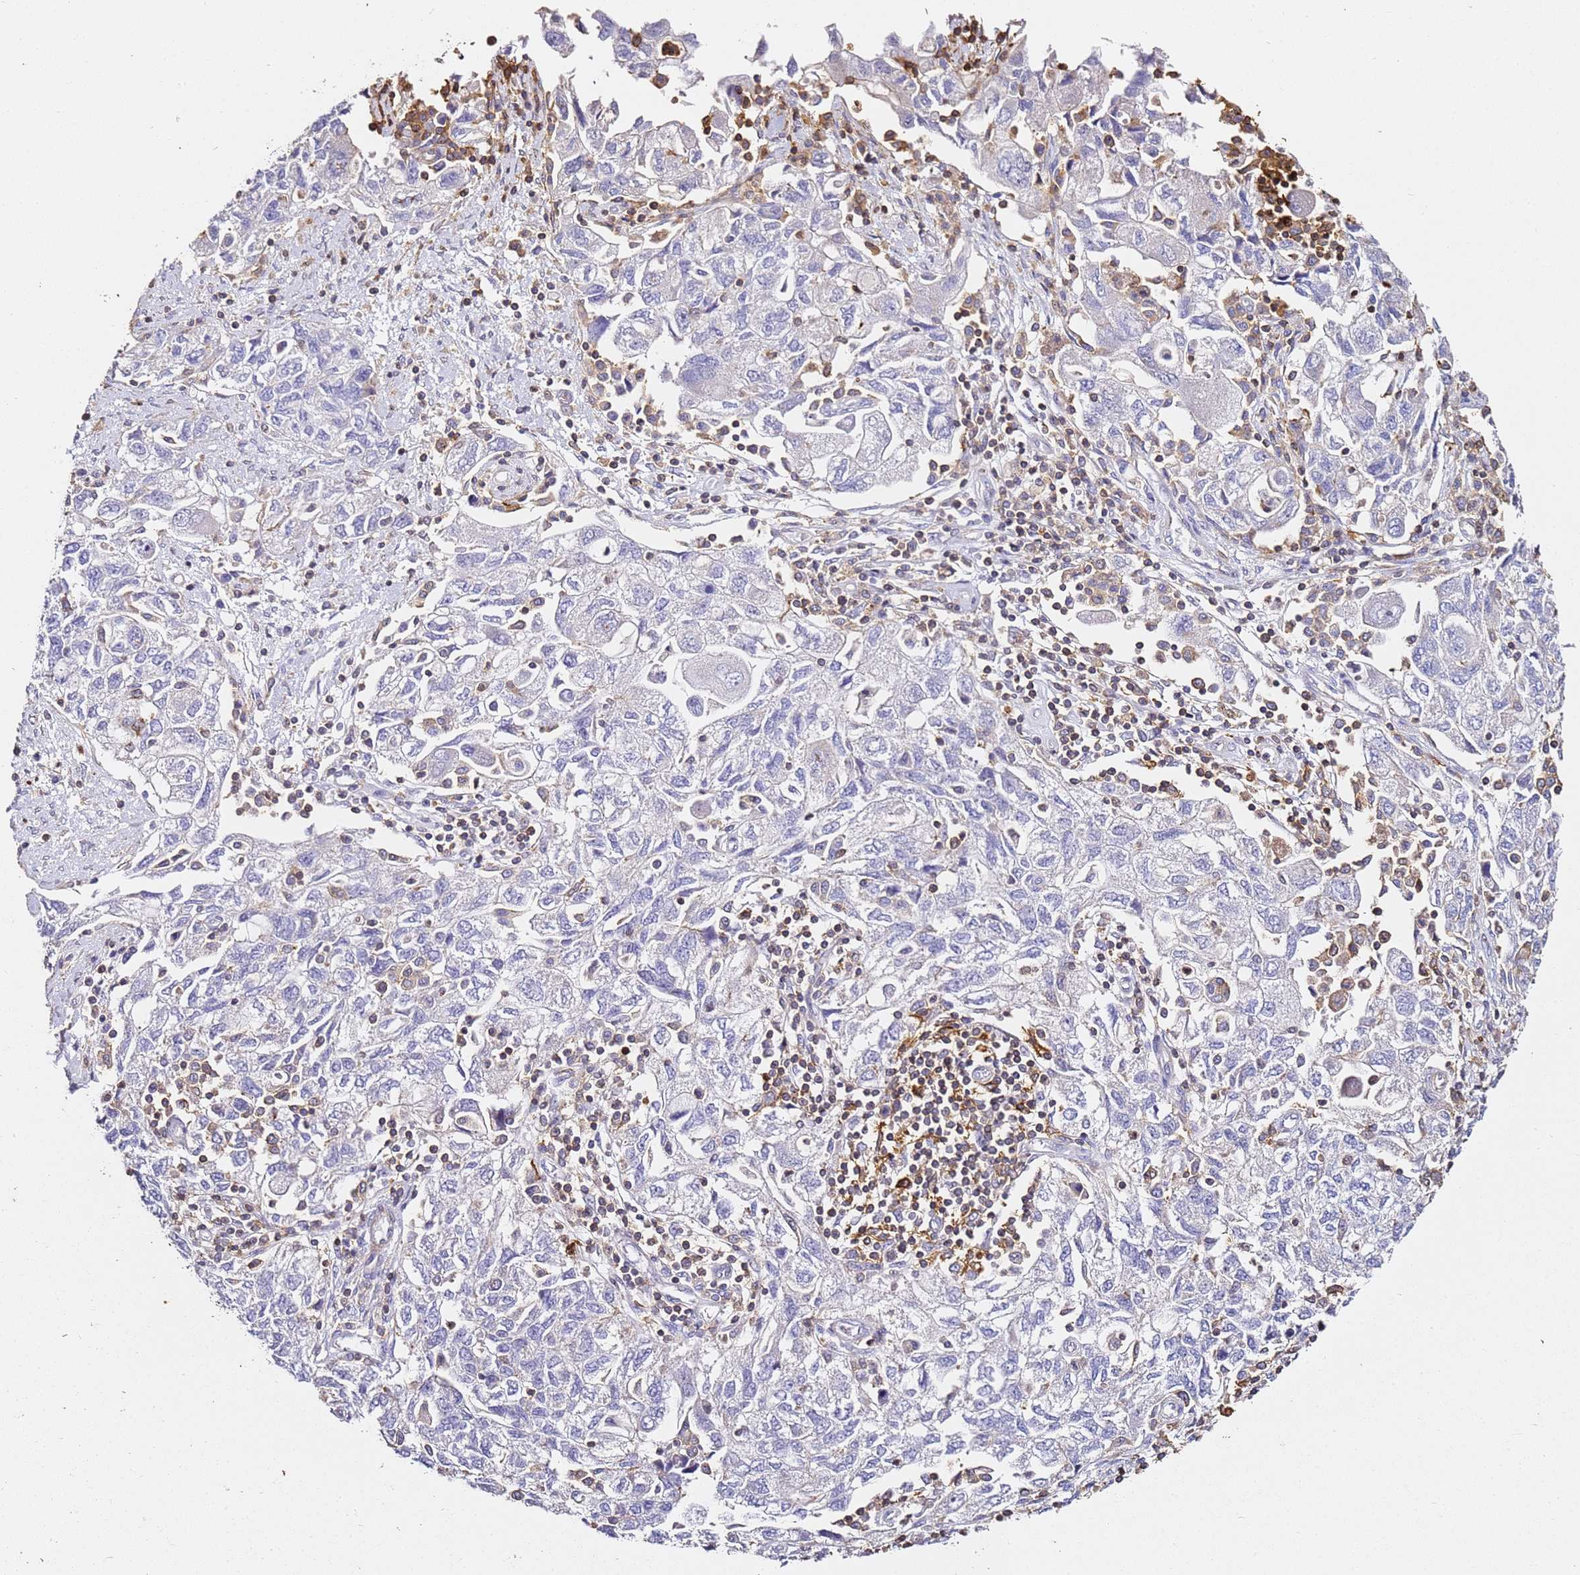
{"staining": {"intensity": "negative", "quantity": "none", "location": "none"}, "tissue": "ovarian cancer", "cell_type": "Tumor cells", "image_type": "cancer", "snomed": [{"axis": "morphology", "description": "Carcinoma, NOS"}, {"axis": "morphology", "description": "Cystadenocarcinoma, serous, NOS"}, {"axis": "topography", "description": "Ovary"}], "caption": "Carcinoma (ovarian) stained for a protein using IHC exhibits no staining tumor cells.", "gene": "ZNF671", "patient": {"sex": "female", "age": 69}}